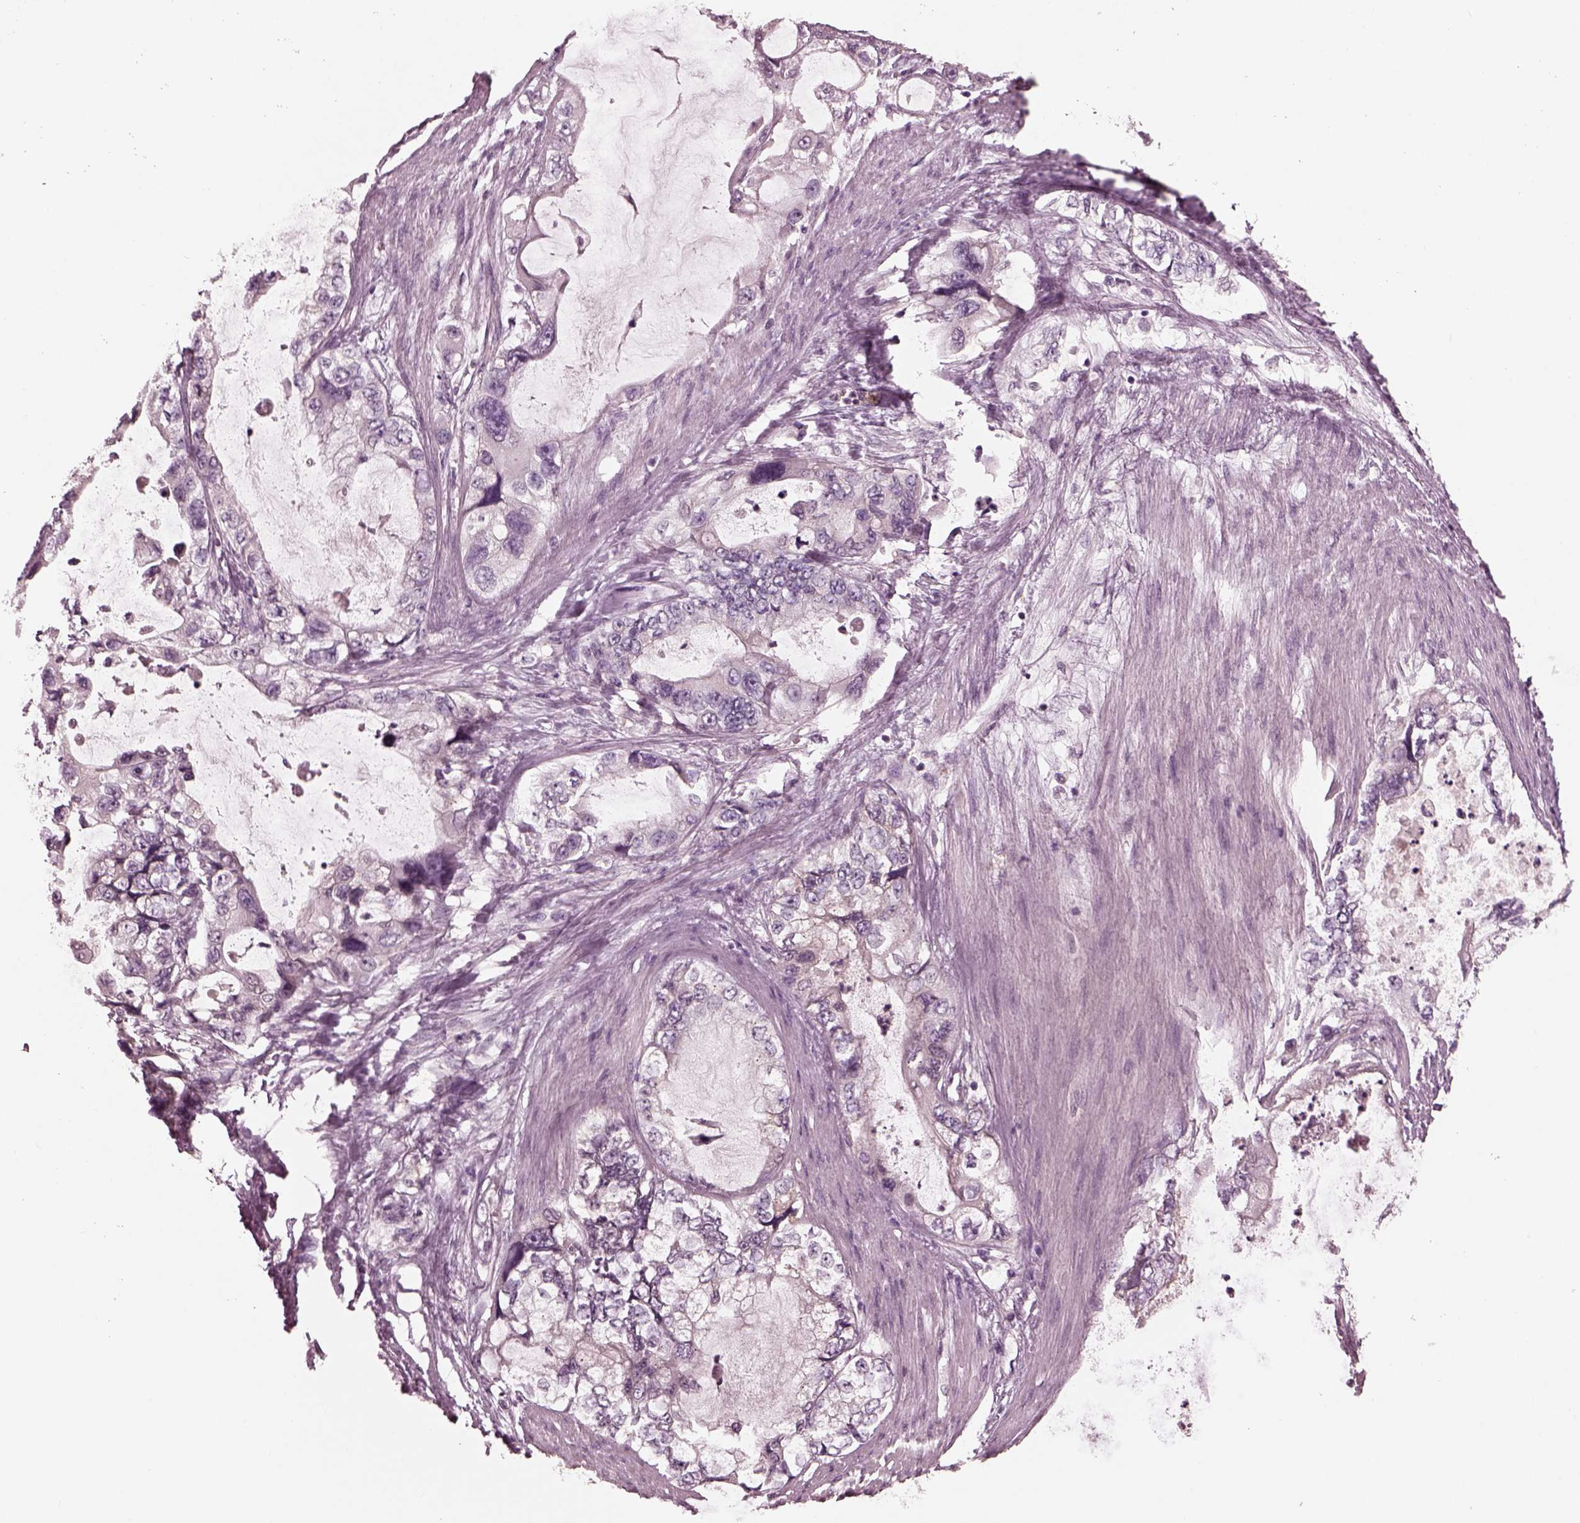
{"staining": {"intensity": "negative", "quantity": "none", "location": "none"}, "tissue": "stomach cancer", "cell_type": "Tumor cells", "image_type": "cancer", "snomed": [{"axis": "morphology", "description": "Adenocarcinoma, NOS"}, {"axis": "topography", "description": "Pancreas"}, {"axis": "topography", "description": "Stomach, upper"}, {"axis": "topography", "description": "Stomach"}], "caption": "High power microscopy image of an immunohistochemistry (IHC) histopathology image of stomach adenocarcinoma, revealing no significant staining in tumor cells.", "gene": "PORCN", "patient": {"sex": "male", "age": 77}}